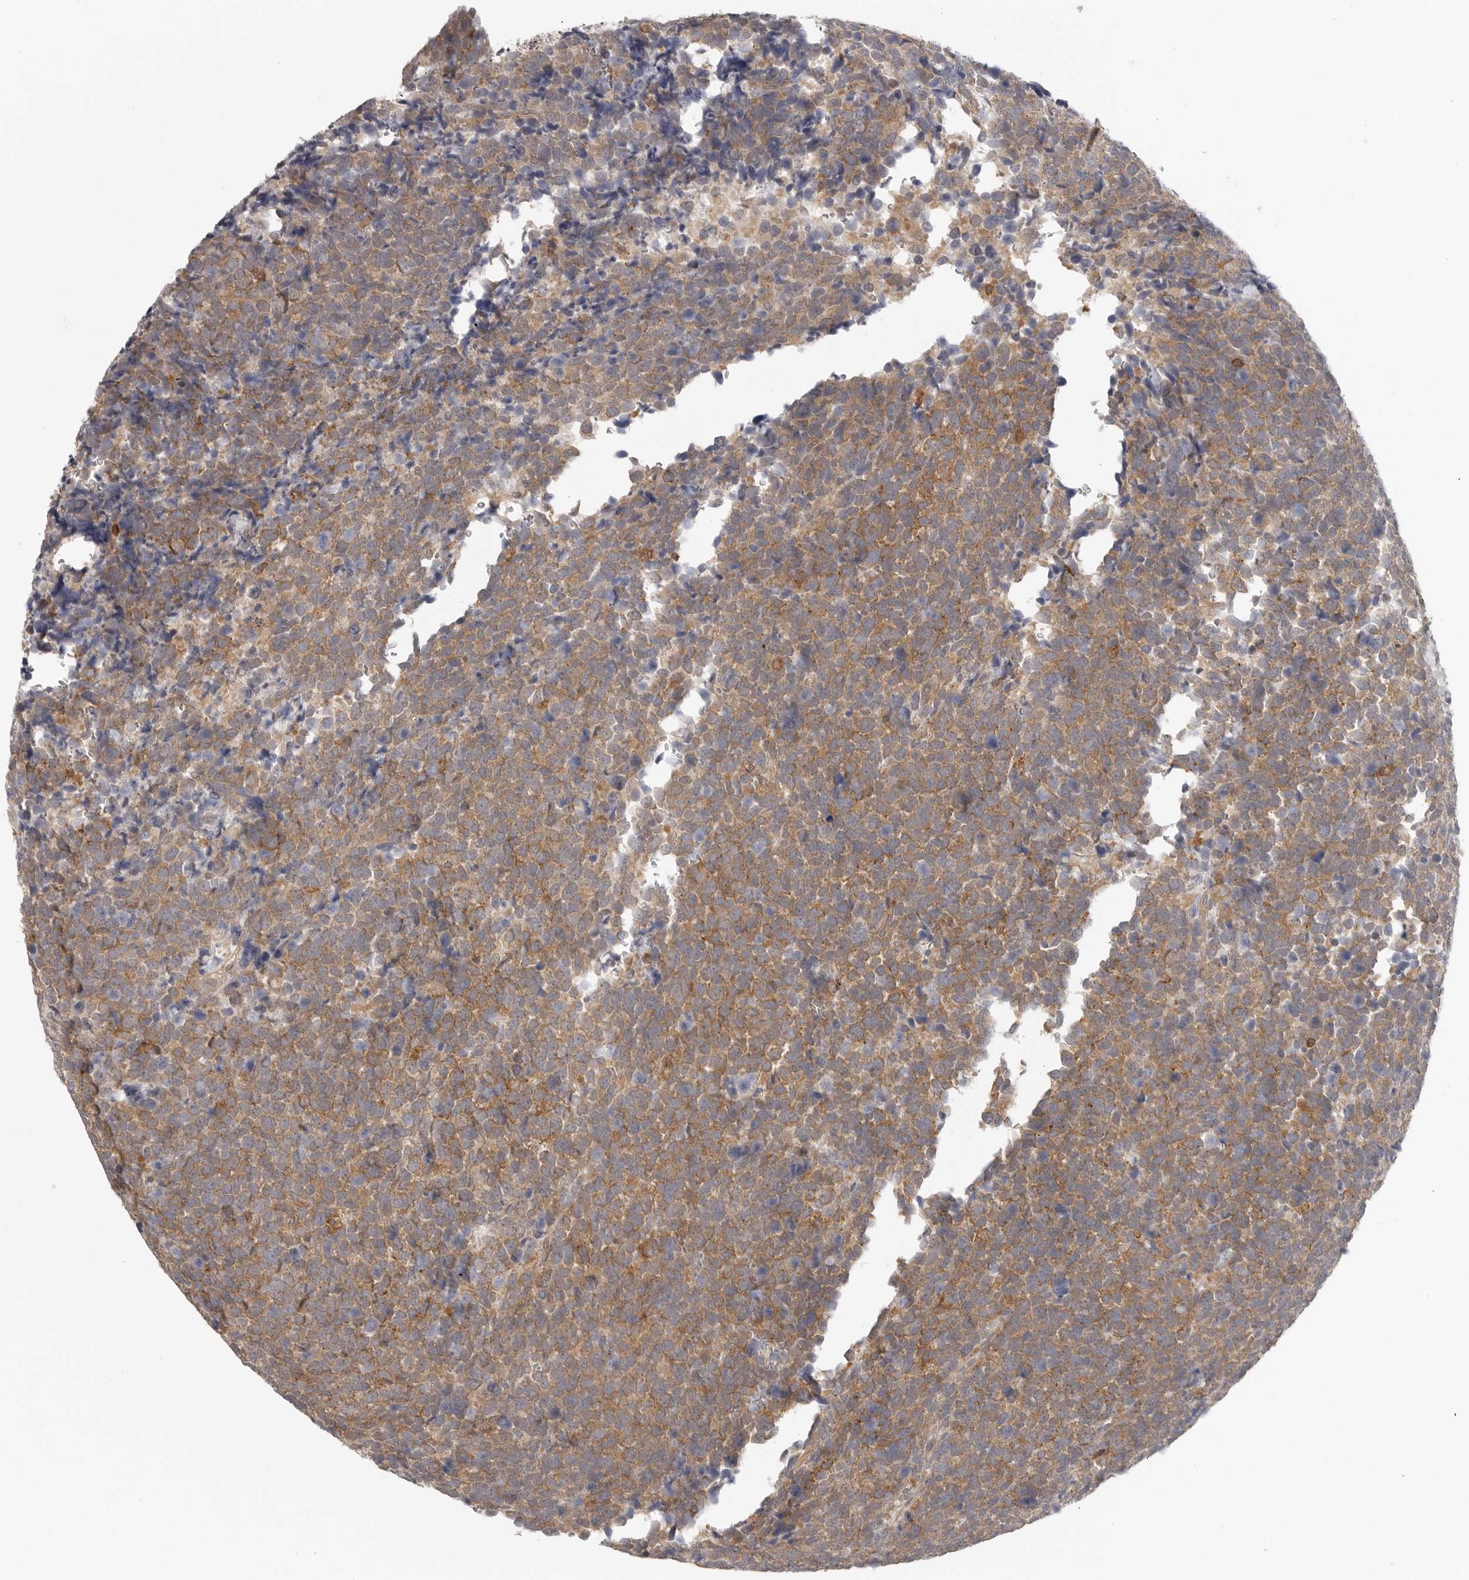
{"staining": {"intensity": "moderate", "quantity": ">75%", "location": "cytoplasmic/membranous"}, "tissue": "urothelial cancer", "cell_type": "Tumor cells", "image_type": "cancer", "snomed": [{"axis": "morphology", "description": "Urothelial carcinoma, High grade"}, {"axis": "topography", "description": "Urinary bladder"}], "caption": "A brown stain highlights moderate cytoplasmic/membranous positivity of a protein in human urothelial cancer tumor cells.", "gene": "DBNL", "patient": {"sex": "female", "age": 82}}